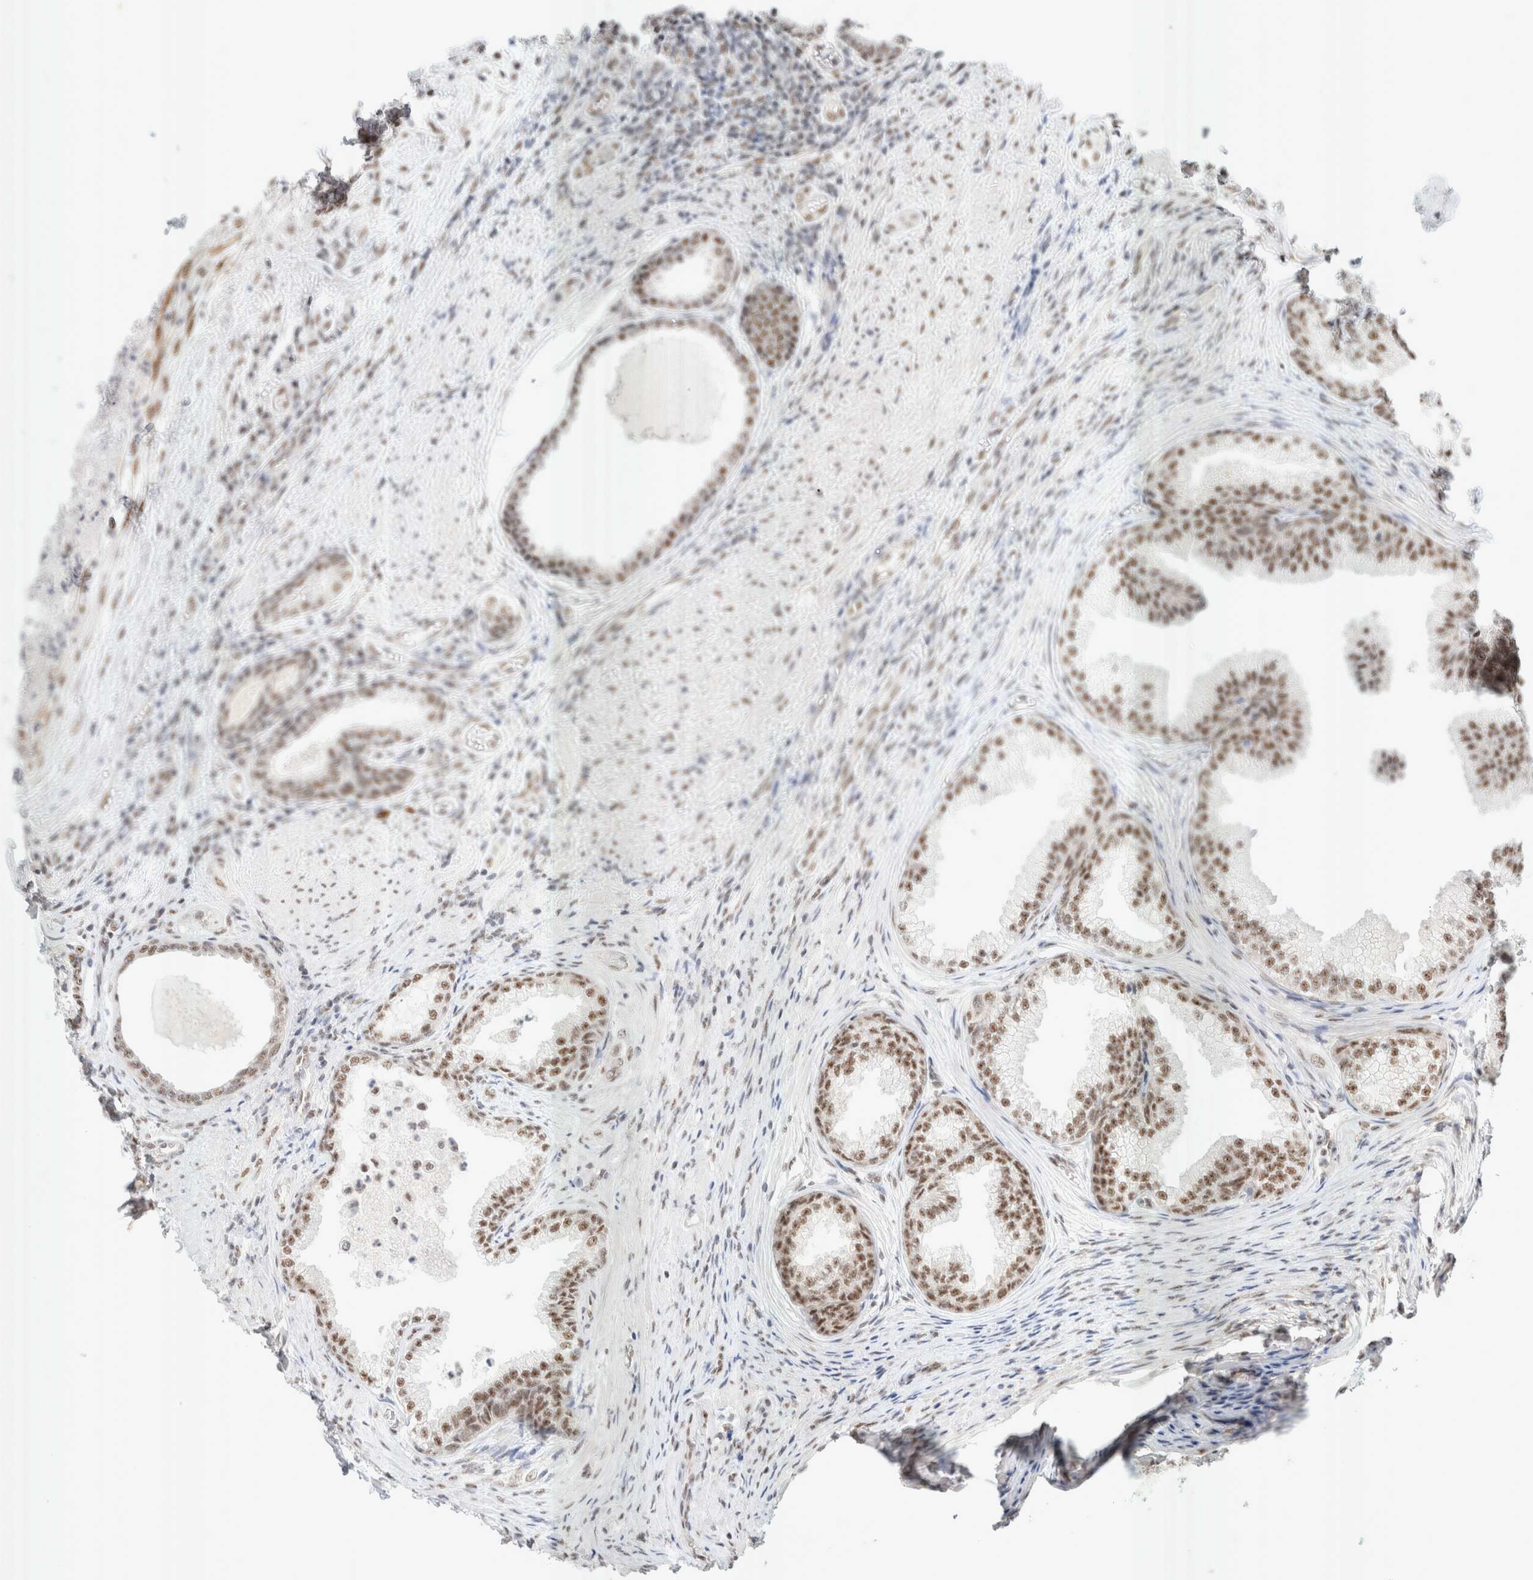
{"staining": {"intensity": "moderate", "quantity": ">75%", "location": "nuclear"}, "tissue": "prostate", "cell_type": "Glandular cells", "image_type": "normal", "snomed": [{"axis": "morphology", "description": "Normal tissue, NOS"}, {"axis": "topography", "description": "Prostate"}], "caption": "Prostate stained with a brown dye shows moderate nuclear positive staining in about >75% of glandular cells.", "gene": "TRMT12", "patient": {"sex": "male", "age": 76}}